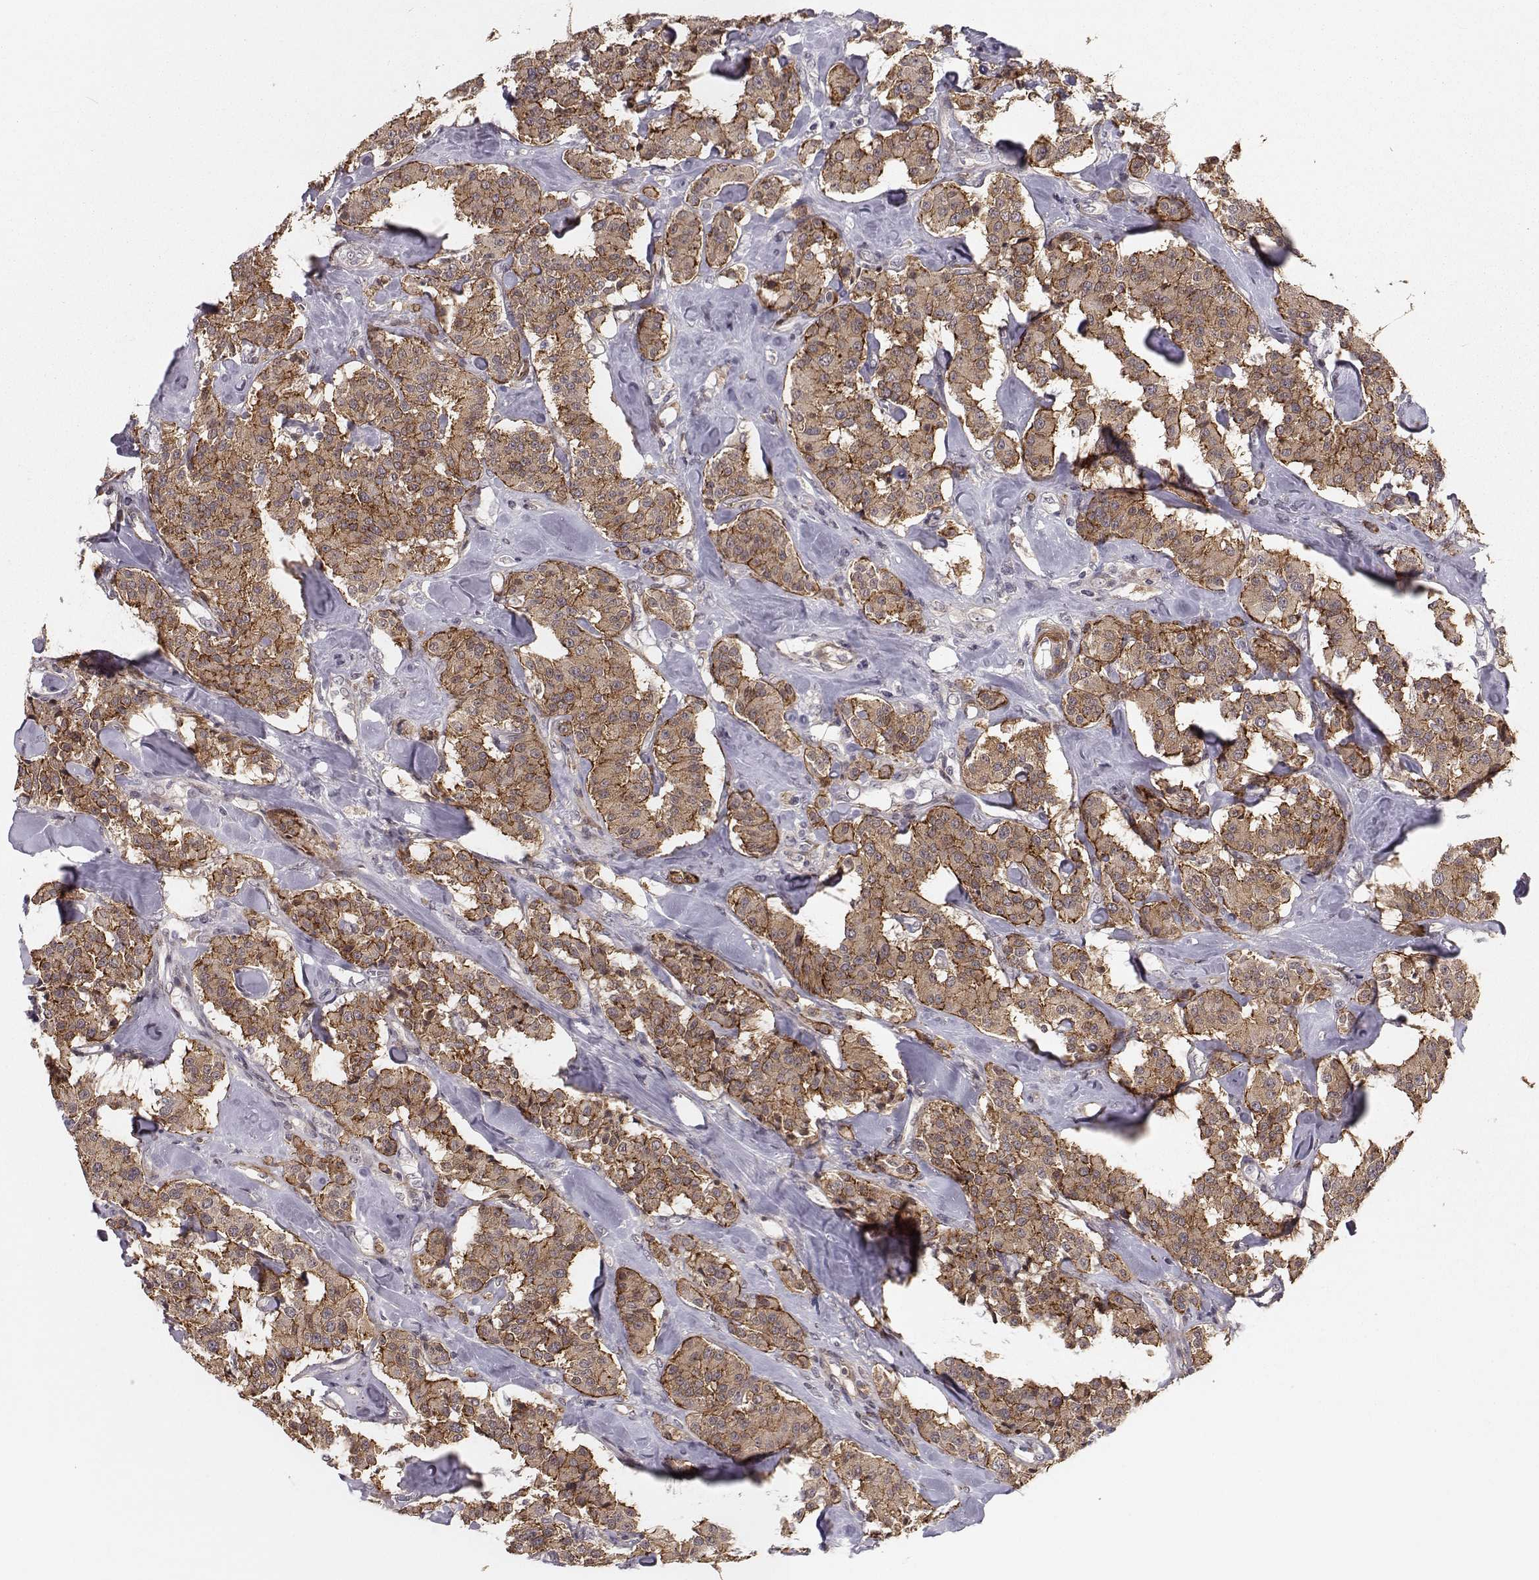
{"staining": {"intensity": "moderate", "quantity": ">75%", "location": "cytoplasmic/membranous"}, "tissue": "carcinoid", "cell_type": "Tumor cells", "image_type": "cancer", "snomed": [{"axis": "morphology", "description": "Carcinoid, malignant, NOS"}, {"axis": "topography", "description": "Pancreas"}], "caption": "Tumor cells demonstrate medium levels of moderate cytoplasmic/membranous staining in about >75% of cells in human carcinoid.", "gene": "PLEKHG3", "patient": {"sex": "male", "age": 41}}